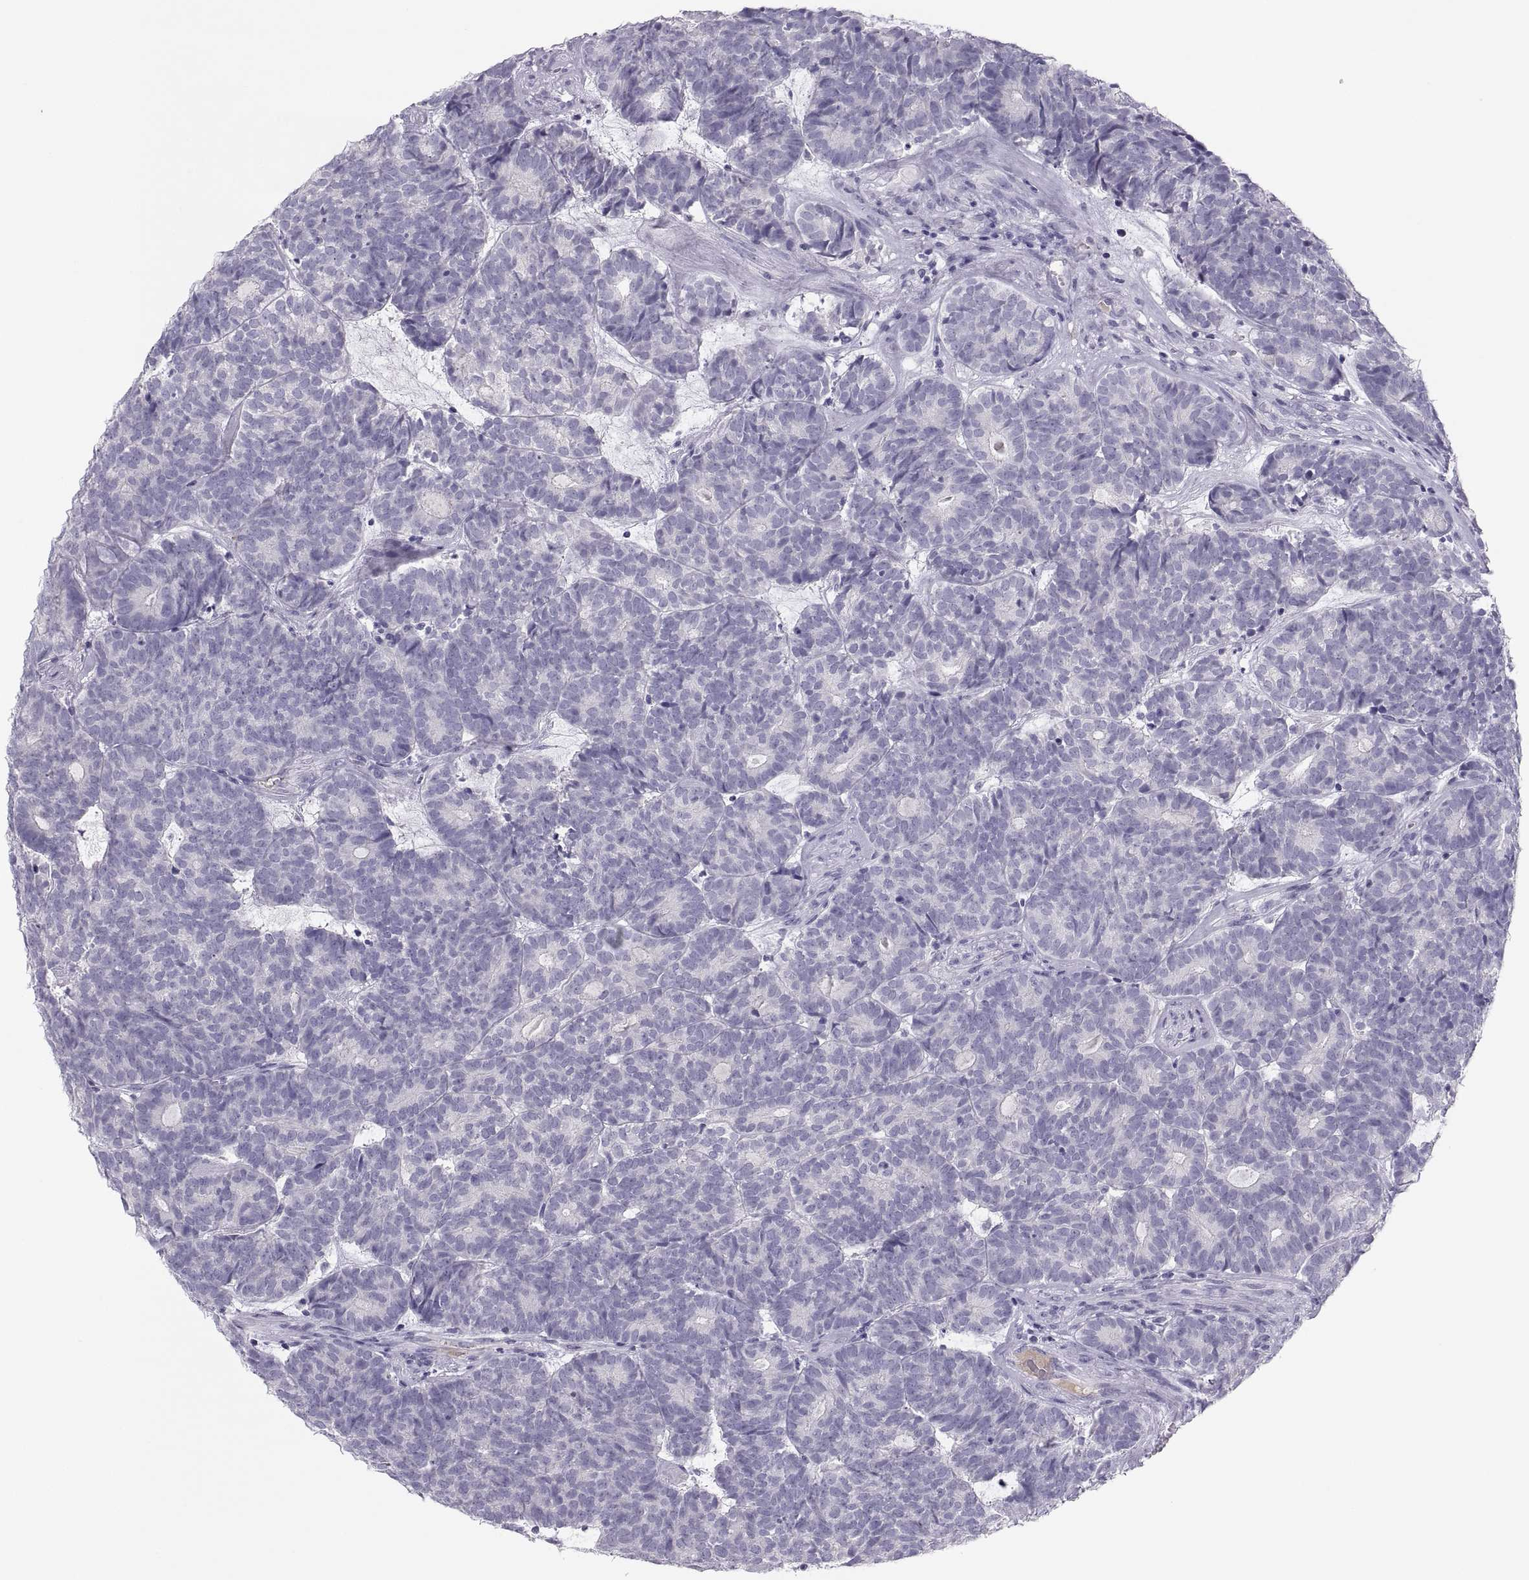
{"staining": {"intensity": "negative", "quantity": "none", "location": "none"}, "tissue": "head and neck cancer", "cell_type": "Tumor cells", "image_type": "cancer", "snomed": [{"axis": "morphology", "description": "Adenocarcinoma, NOS"}, {"axis": "topography", "description": "Head-Neck"}], "caption": "Head and neck adenocarcinoma was stained to show a protein in brown. There is no significant expression in tumor cells.", "gene": "MAGEB2", "patient": {"sex": "female", "age": 81}}